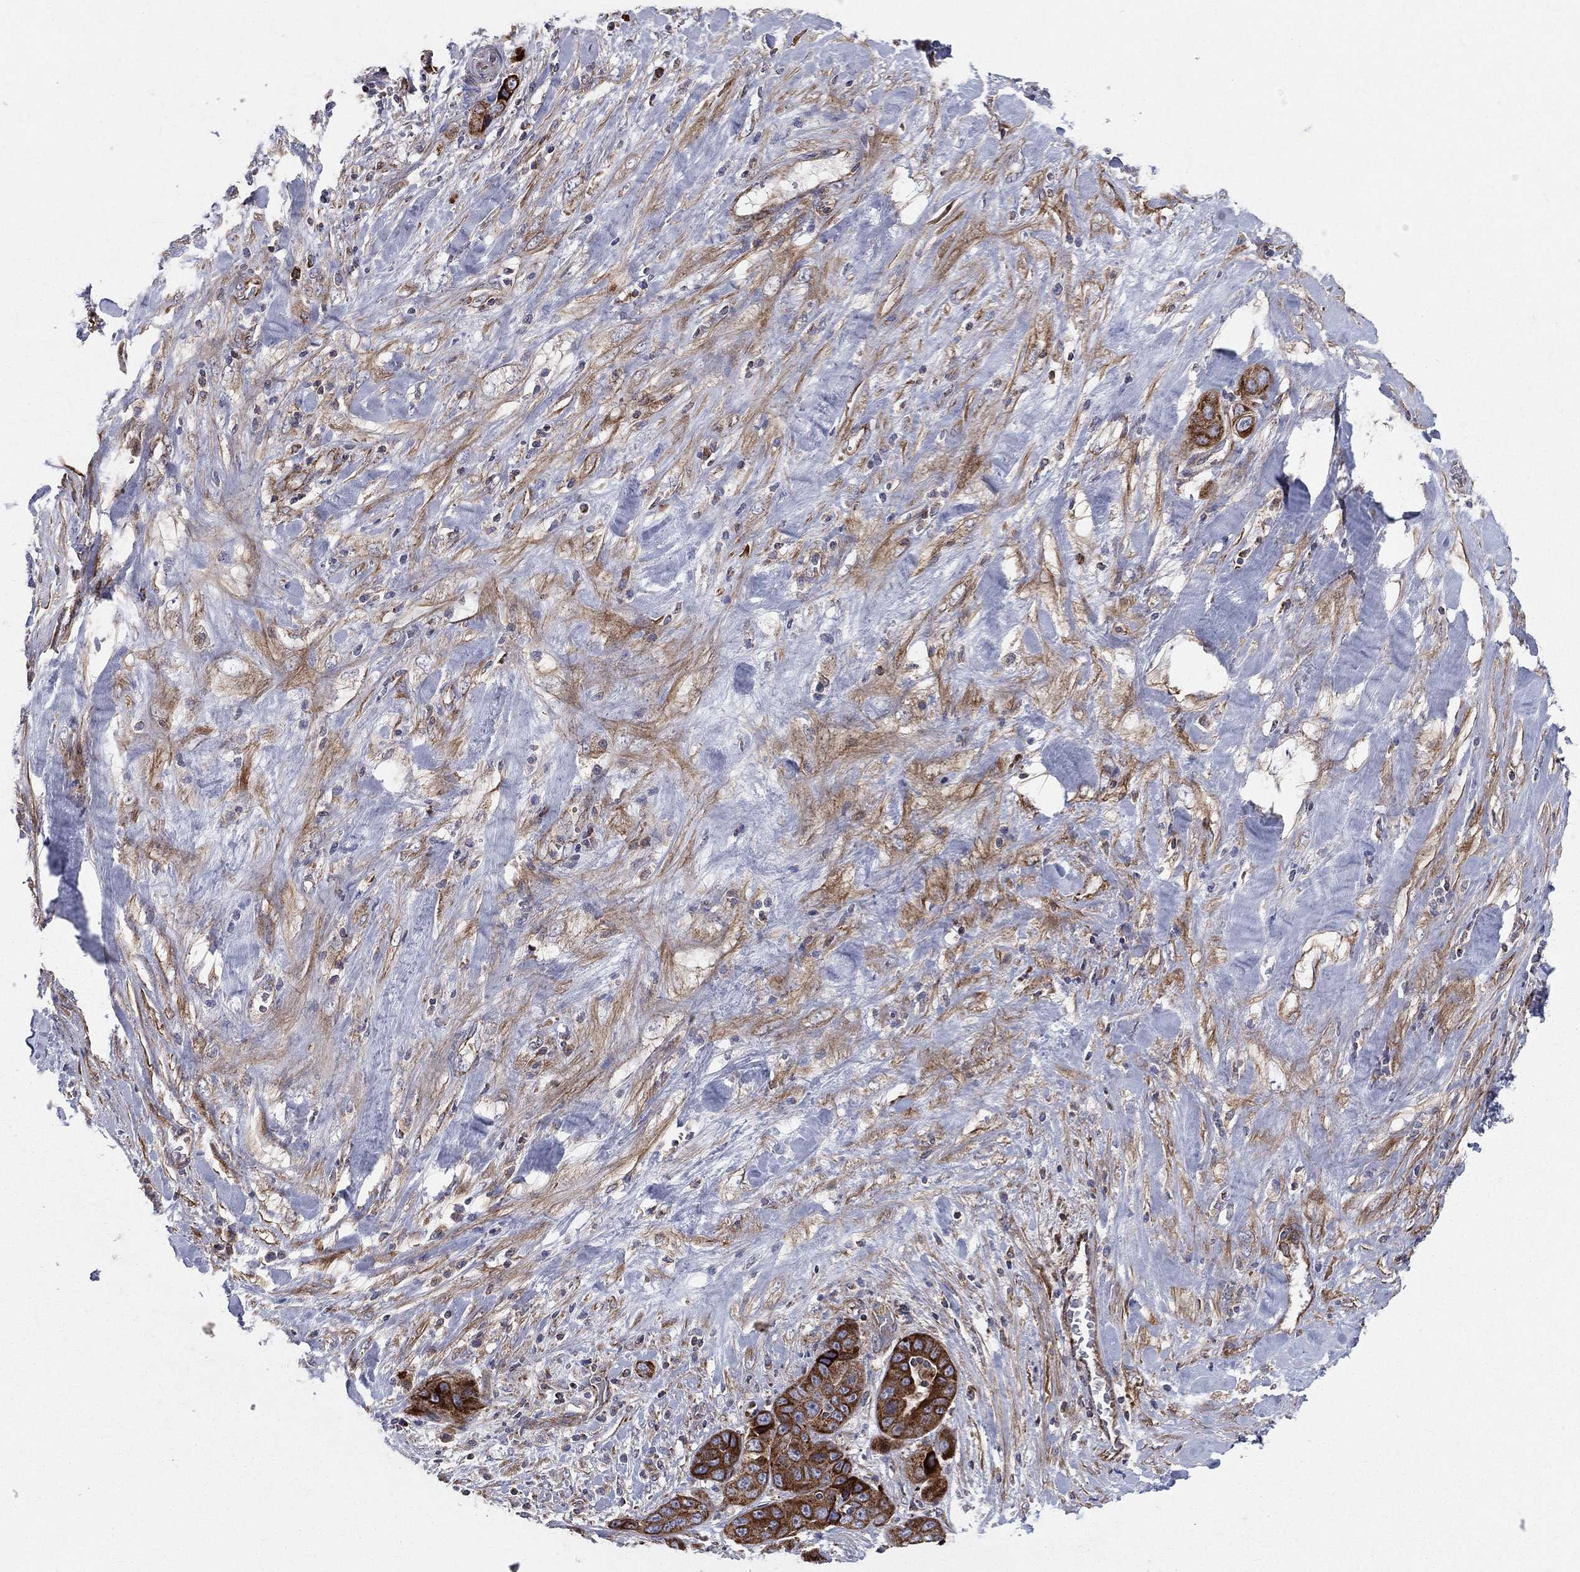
{"staining": {"intensity": "strong", "quantity": ">75%", "location": "cytoplasmic/membranous"}, "tissue": "liver cancer", "cell_type": "Tumor cells", "image_type": "cancer", "snomed": [{"axis": "morphology", "description": "Cholangiocarcinoma"}, {"axis": "topography", "description": "Liver"}], "caption": "IHC photomicrograph of neoplastic tissue: liver cancer (cholangiocarcinoma) stained using immunohistochemistry exhibits high levels of strong protein expression localized specifically in the cytoplasmic/membranous of tumor cells, appearing as a cytoplasmic/membranous brown color.", "gene": "MIX23", "patient": {"sex": "female", "age": 52}}